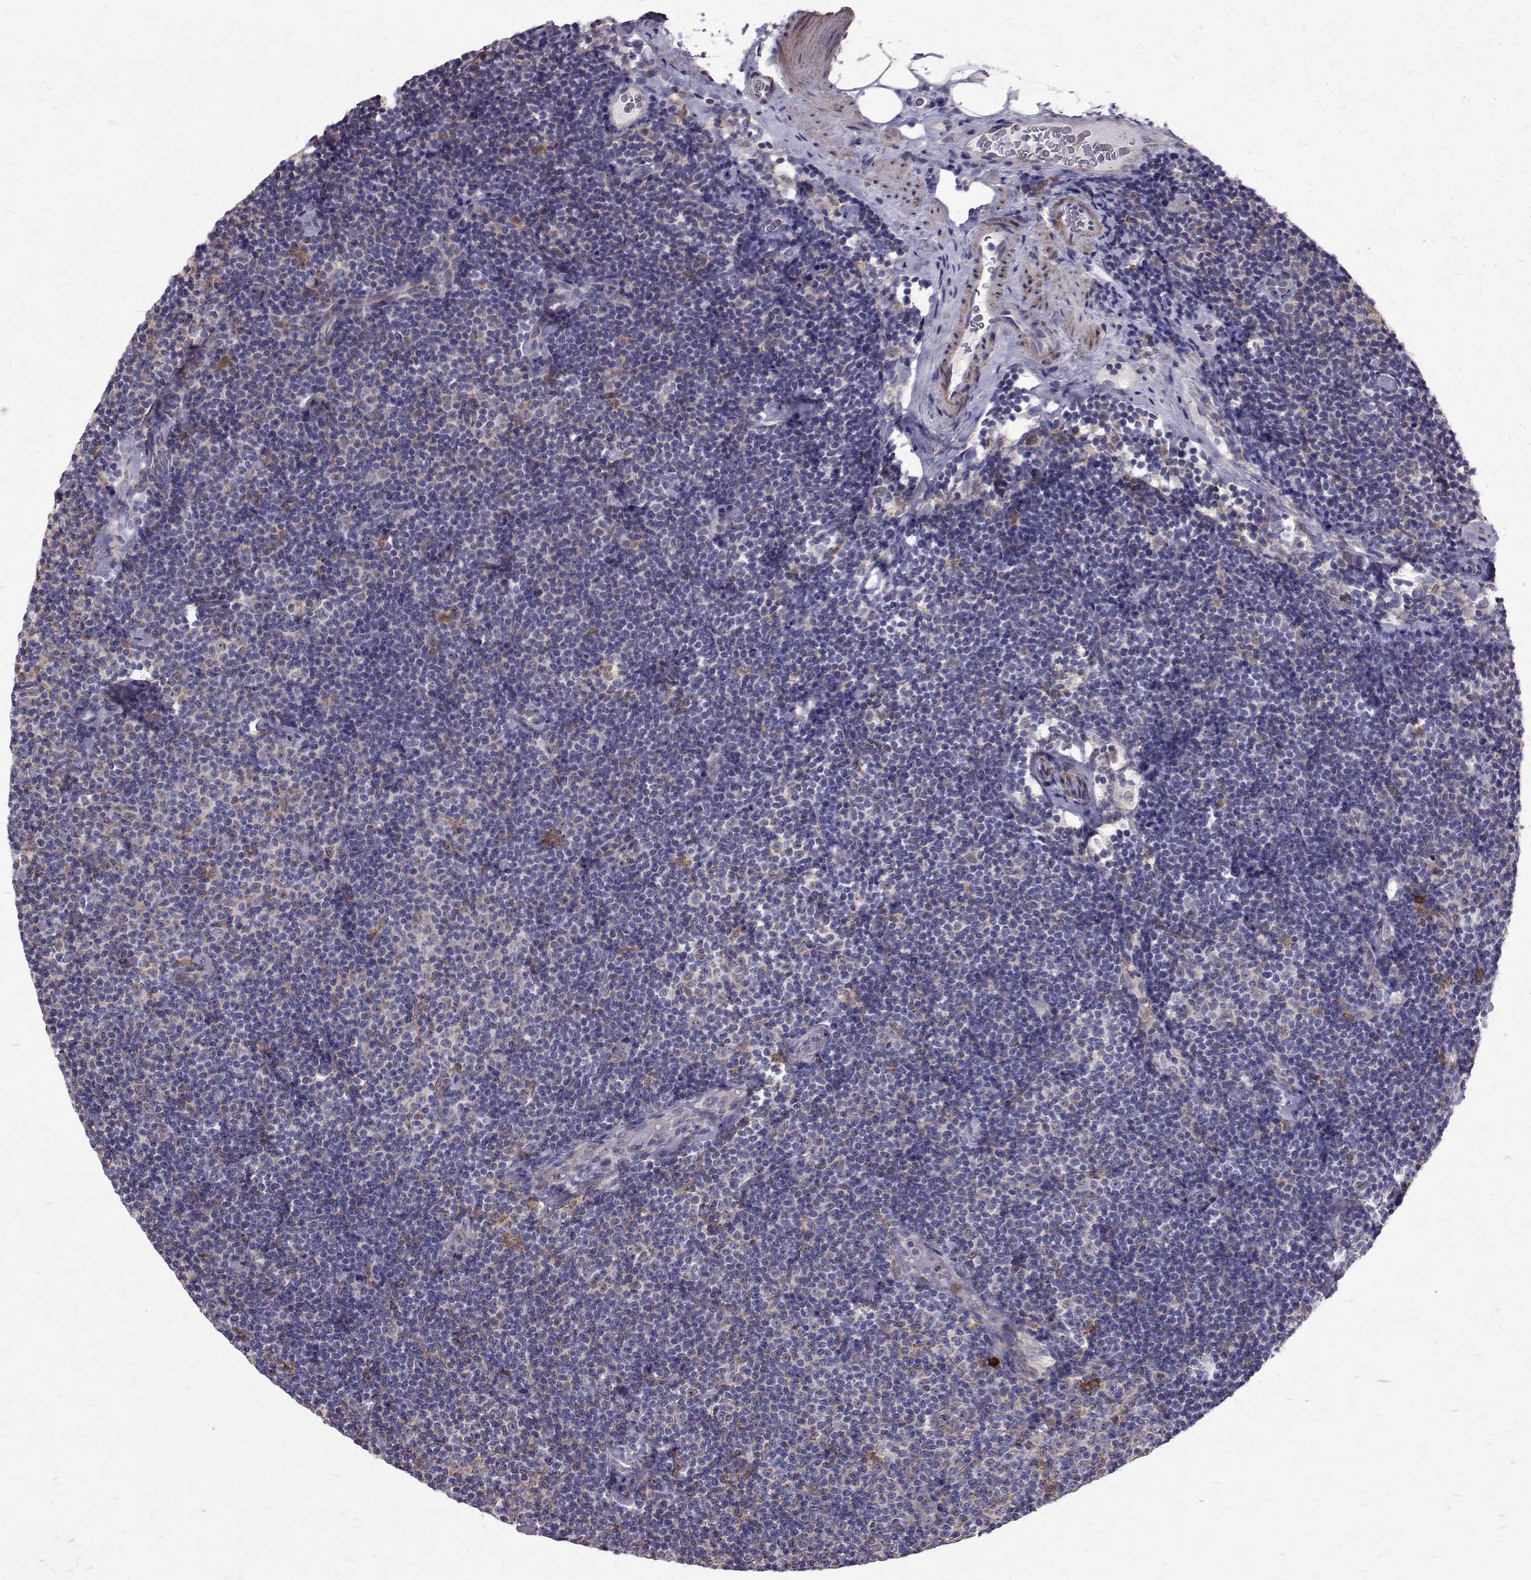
{"staining": {"intensity": "negative", "quantity": "none", "location": "none"}, "tissue": "lymphoma", "cell_type": "Tumor cells", "image_type": "cancer", "snomed": [{"axis": "morphology", "description": "Malignant lymphoma, non-Hodgkin's type, Low grade"}, {"axis": "topography", "description": "Lymph node"}], "caption": "The photomicrograph displays no staining of tumor cells in malignant lymphoma, non-Hodgkin's type (low-grade).", "gene": "CCDC89", "patient": {"sex": "male", "age": 81}}